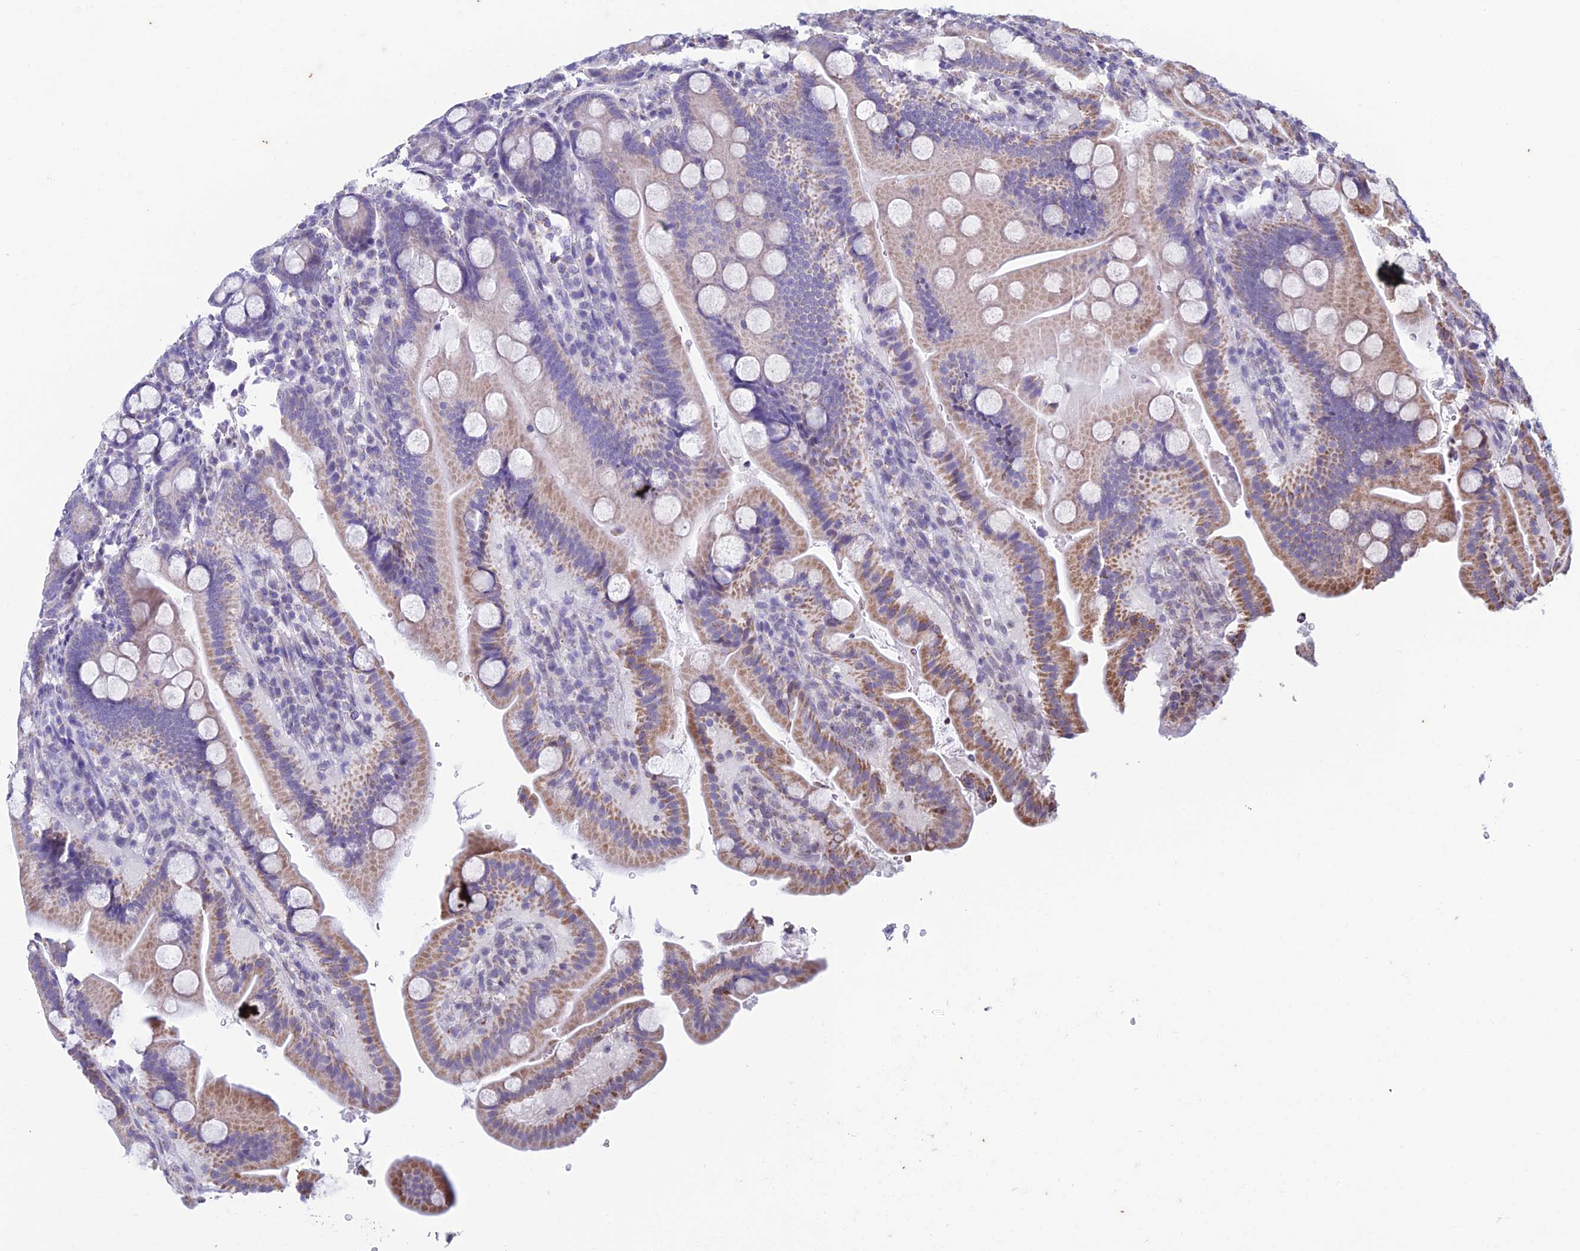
{"staining": {"intensity": "moderate", "quantity": "25%-75%", "location": "cytoplasmic/membranous"}, "tissue": "duodenum", "cell_type": "Glandular cells", "image_type": "normal", "snomed": [{"axis": "morphology", "description": "Normal tissue, NOS"}, {"axis": "topography", "description": "Duodenum"}], "caption": "Duodenum was stained to show a protein in brown. There is medium levels of moderate cytoplasmic/membranous staining in approximately 25%-75% of glandular cells. The staining was performed using DAB, with brown indicating positive protein expression. Nuclei are stained blue with hematoxylin.", "gene": "ZNG1A", "patient": {"sex": "male", "age": 55}}